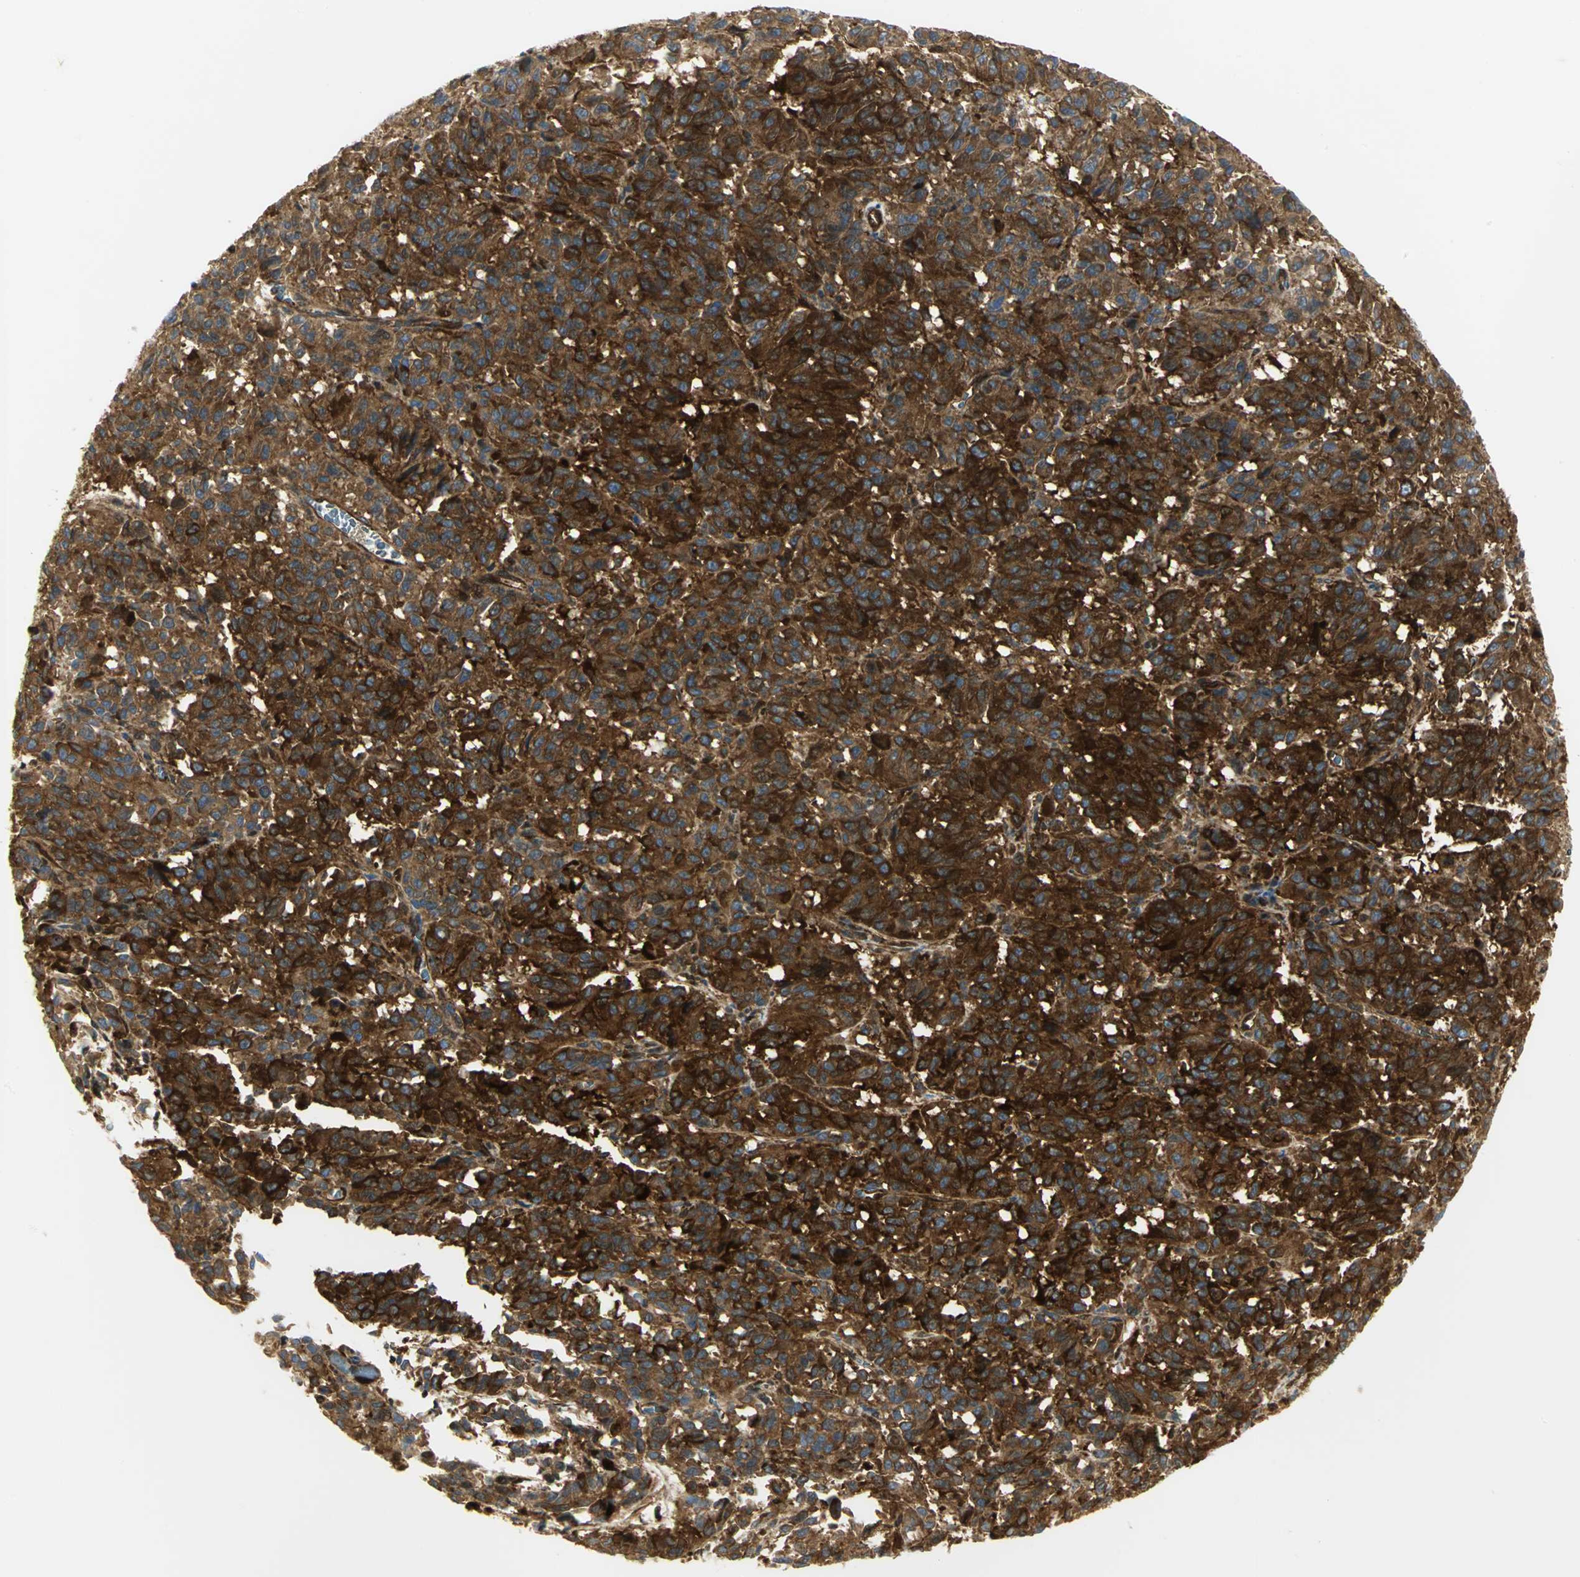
{"staining": {"intensity": "strong", "quantity": ">75%", "location": "cytoplasmic/membranous"}, "tissue": "melanoma", "cell_type": "Tumor cells", "image_type": "cancer", "snomed": [{"axis": "morphology", "description": "Malignant melanoma, Metastatic site"}, {"axis": "topography", "description": "Lung"}], "caption": "Strong cytoplasmic/membranous staining is seen in about >75% of tumor cells in malignant melanoma (metastatic site).", "gene": "EEA1", "patient": {"sex": "male", "age": 64}}